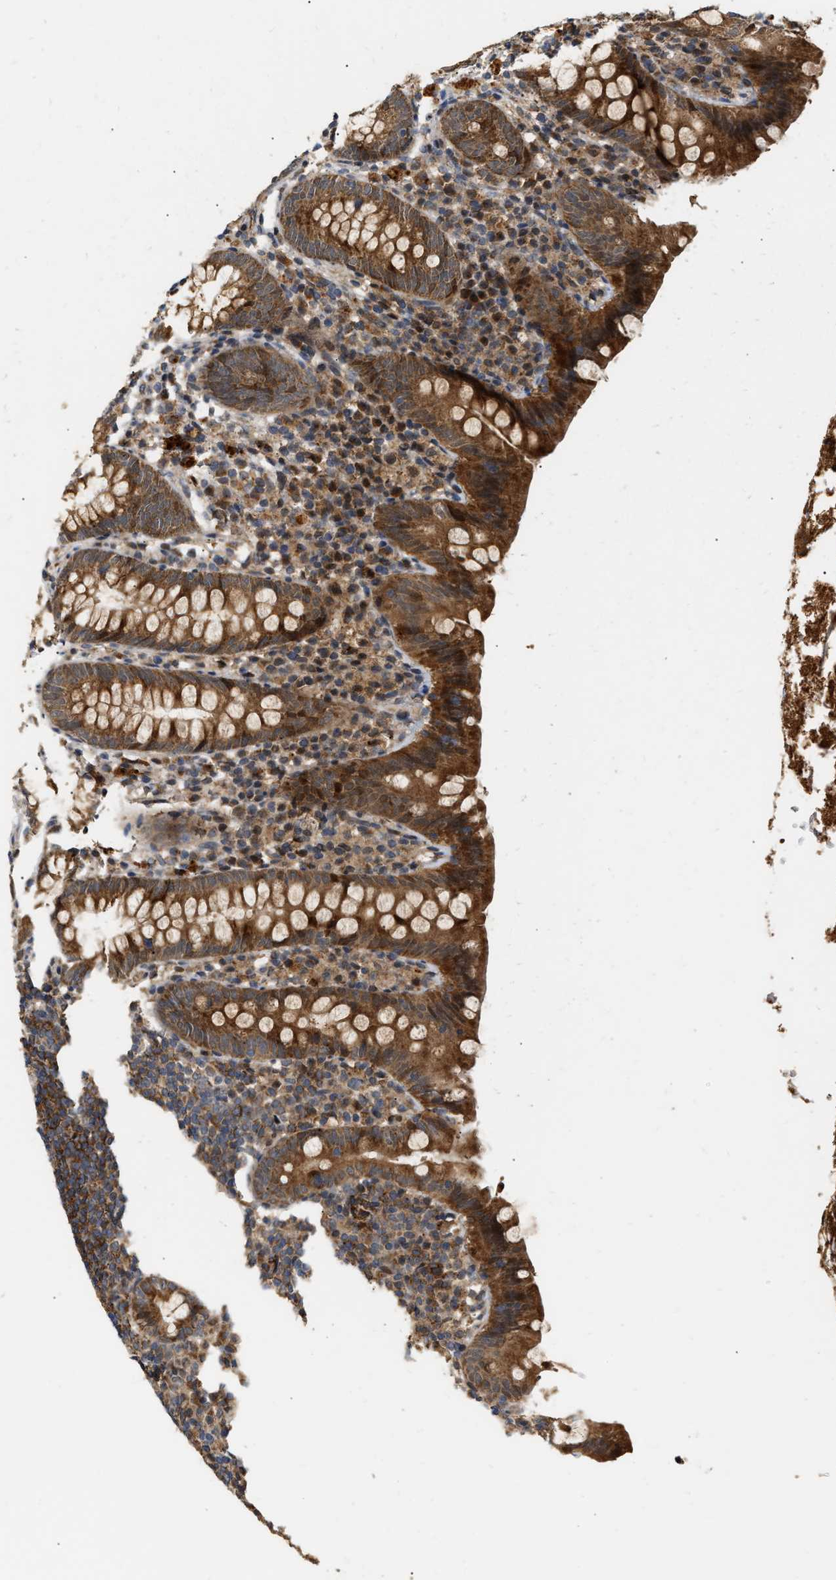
{"staining": {"intensity": "strong", "quantity": ">75%", "location": "cytoplasmic/membranous"}, "tissue": "appendix", "cell_type": "Glandular cells", "image_type": "normal", "snomed": [{"axis": "morphology", "description": "Normal tissue, NOS"}, {"axis": "topography", "description": "Appendix"}], "caption": "Immunohistochemistry (IHC) of benign appendix shows high levels of strong cytoplasmic/membranous staining in approximately >75% of glandular cells.", "gene": "EXTL2", "patient": {"sex": "male", "age": 52}}